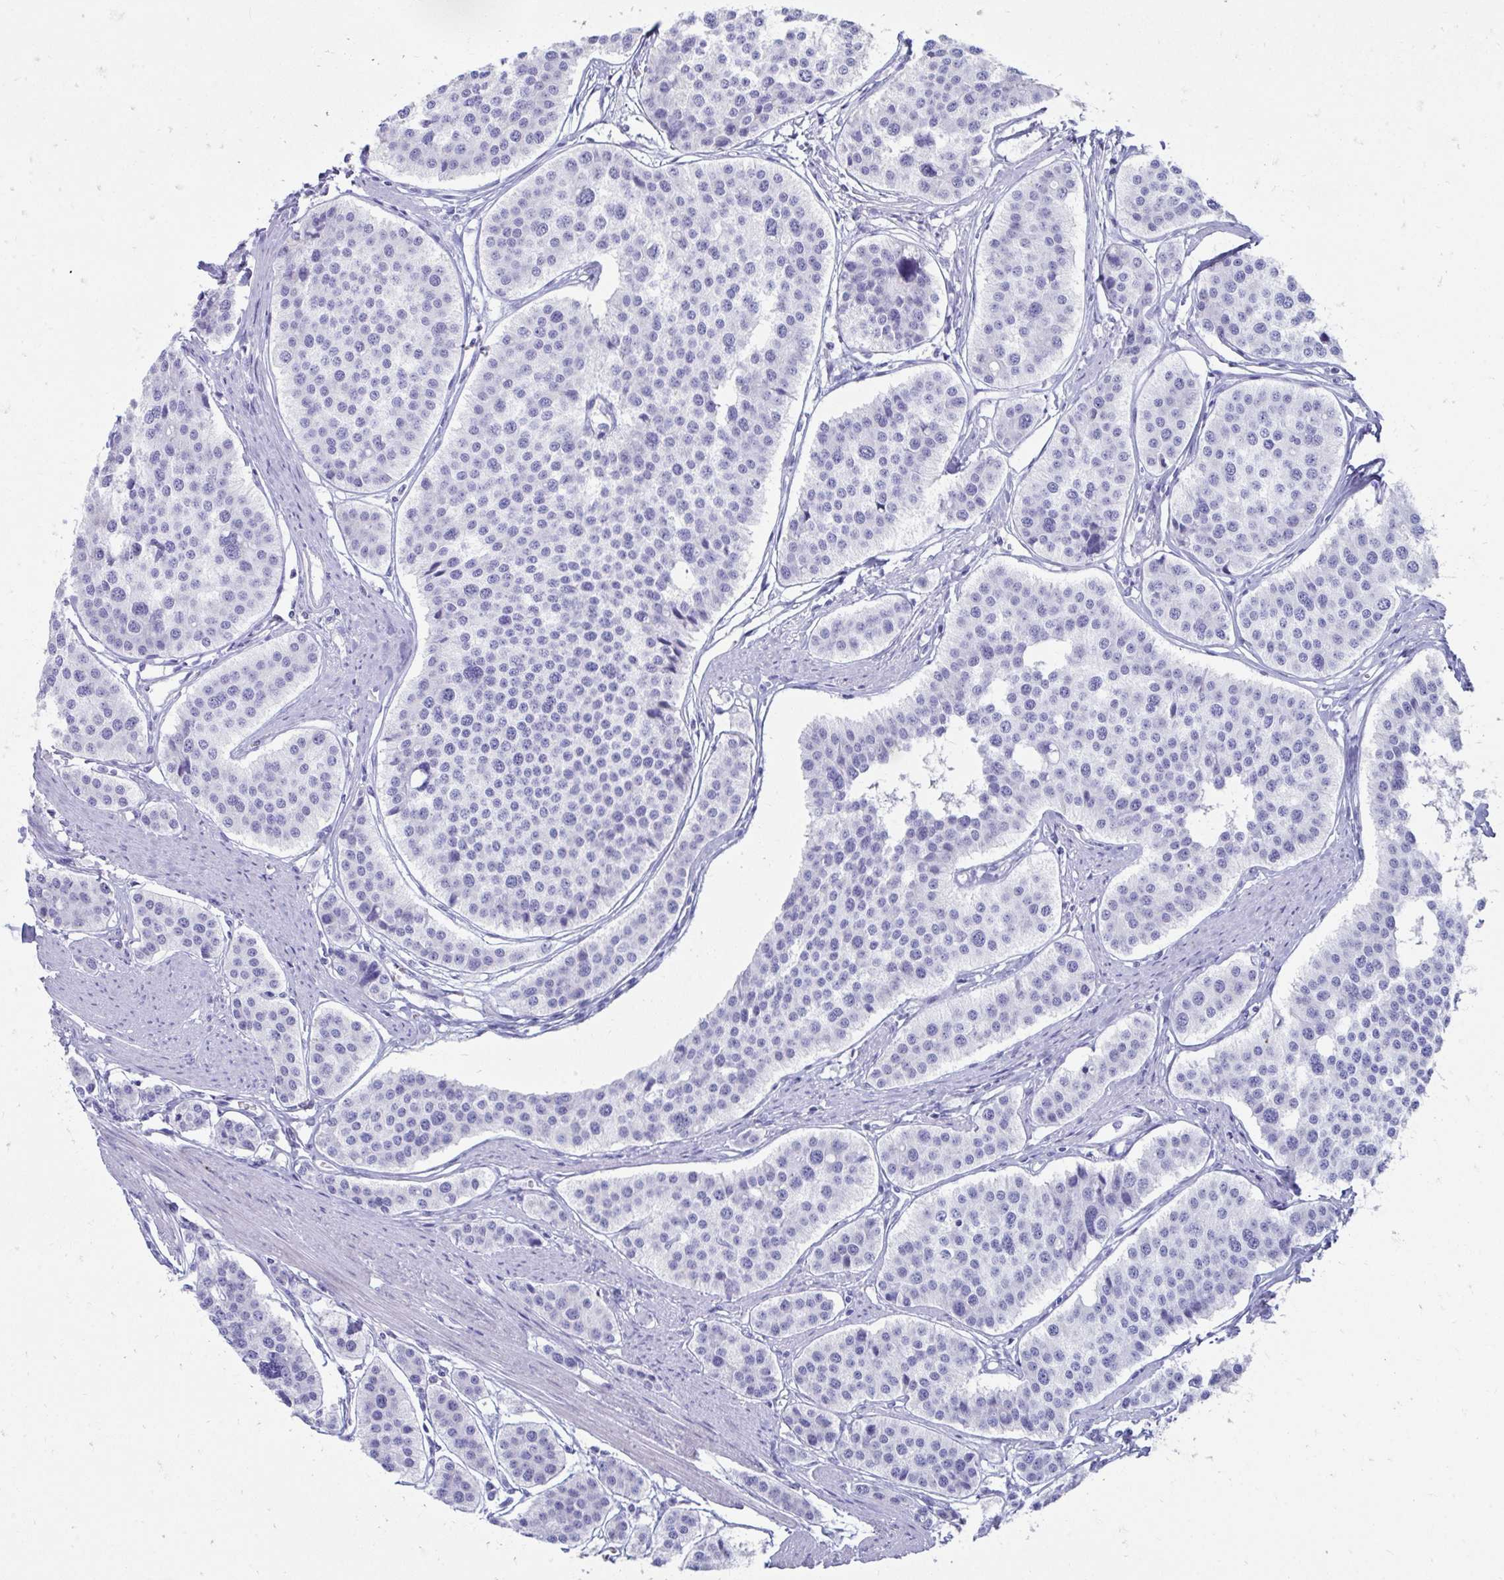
{"staining": {"intensity": "negative", "quantity": "none", "location": "none"}, "tissue": "carcinoid", "cell_type": "Tumor cells", "image_type": "cancer", "snomed": [{"axis": "morphology", "description": "Carcinoid, malignant, NOS"}, {"axis": "topography", "description": "Small intestine"}], "caption": "DAB (3,3'-diaminobenzidine) immunohistochemical staining of human carcinoid shows no significant positivity in tumor cells.", "gene": "SEC14L3", "patient": {"sex": "male", "age": 60}}